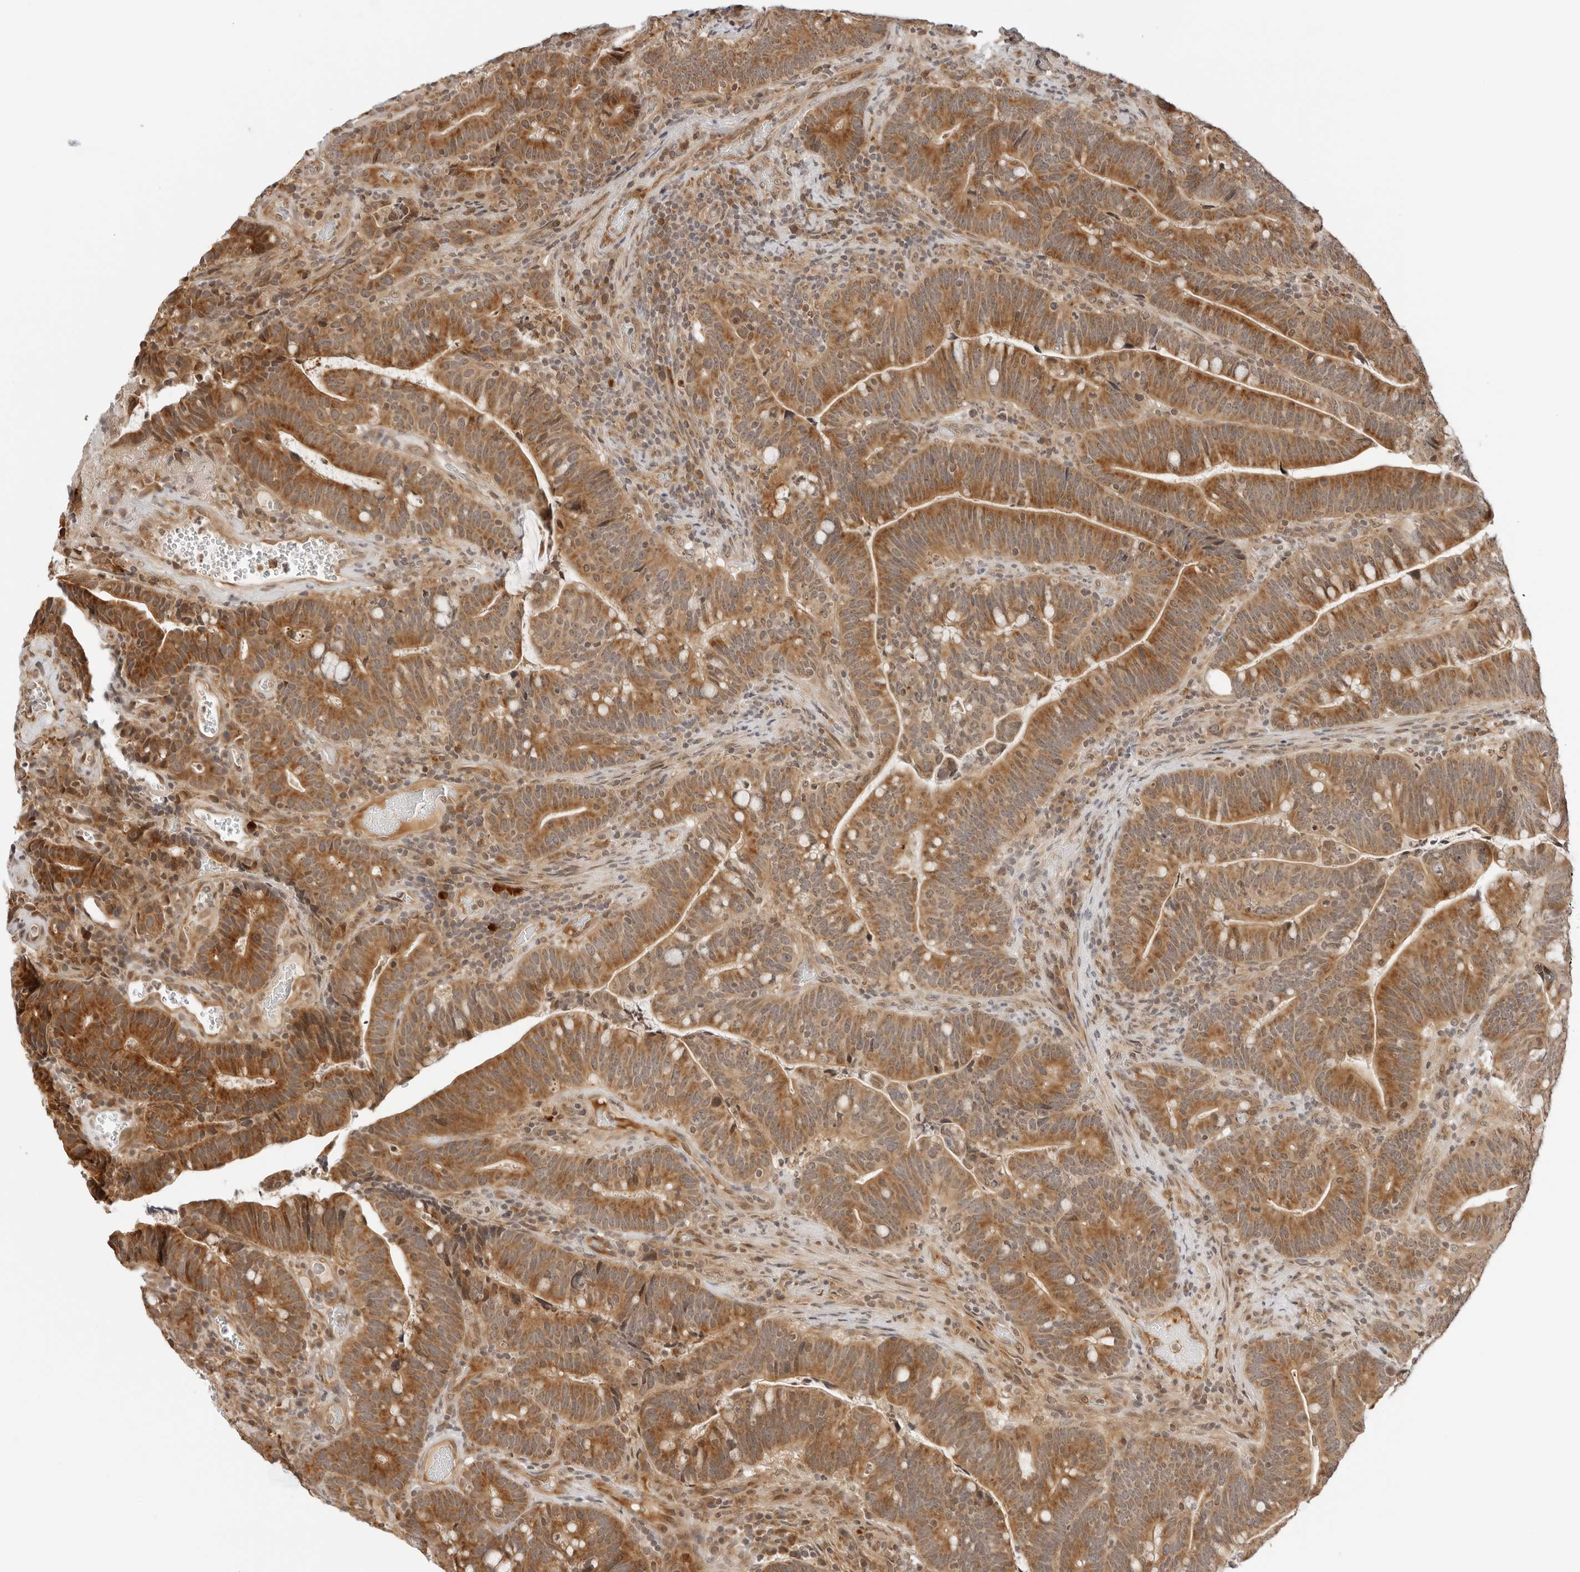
{"staining": {"intensity": "strong", "quantity": ">75%", "location": "cytoplasmic/membranous"}, "tissue": "colorectal cancer", "cell_type": "Tumor cells", "image_type": "cancer", "snomed": [{"axis": "morphology", "description": "Adenocarcinoma, NOS"}, {"axis": "topography", "description": "Colon"}], "caption": "A brown stain labels strong cytoplasmic/membranous staining of a protein in adenocarcinoma (colorectal) tumor cells.", "gene": "RC3H1", "patient": {"sex": "female", "age": 66}}